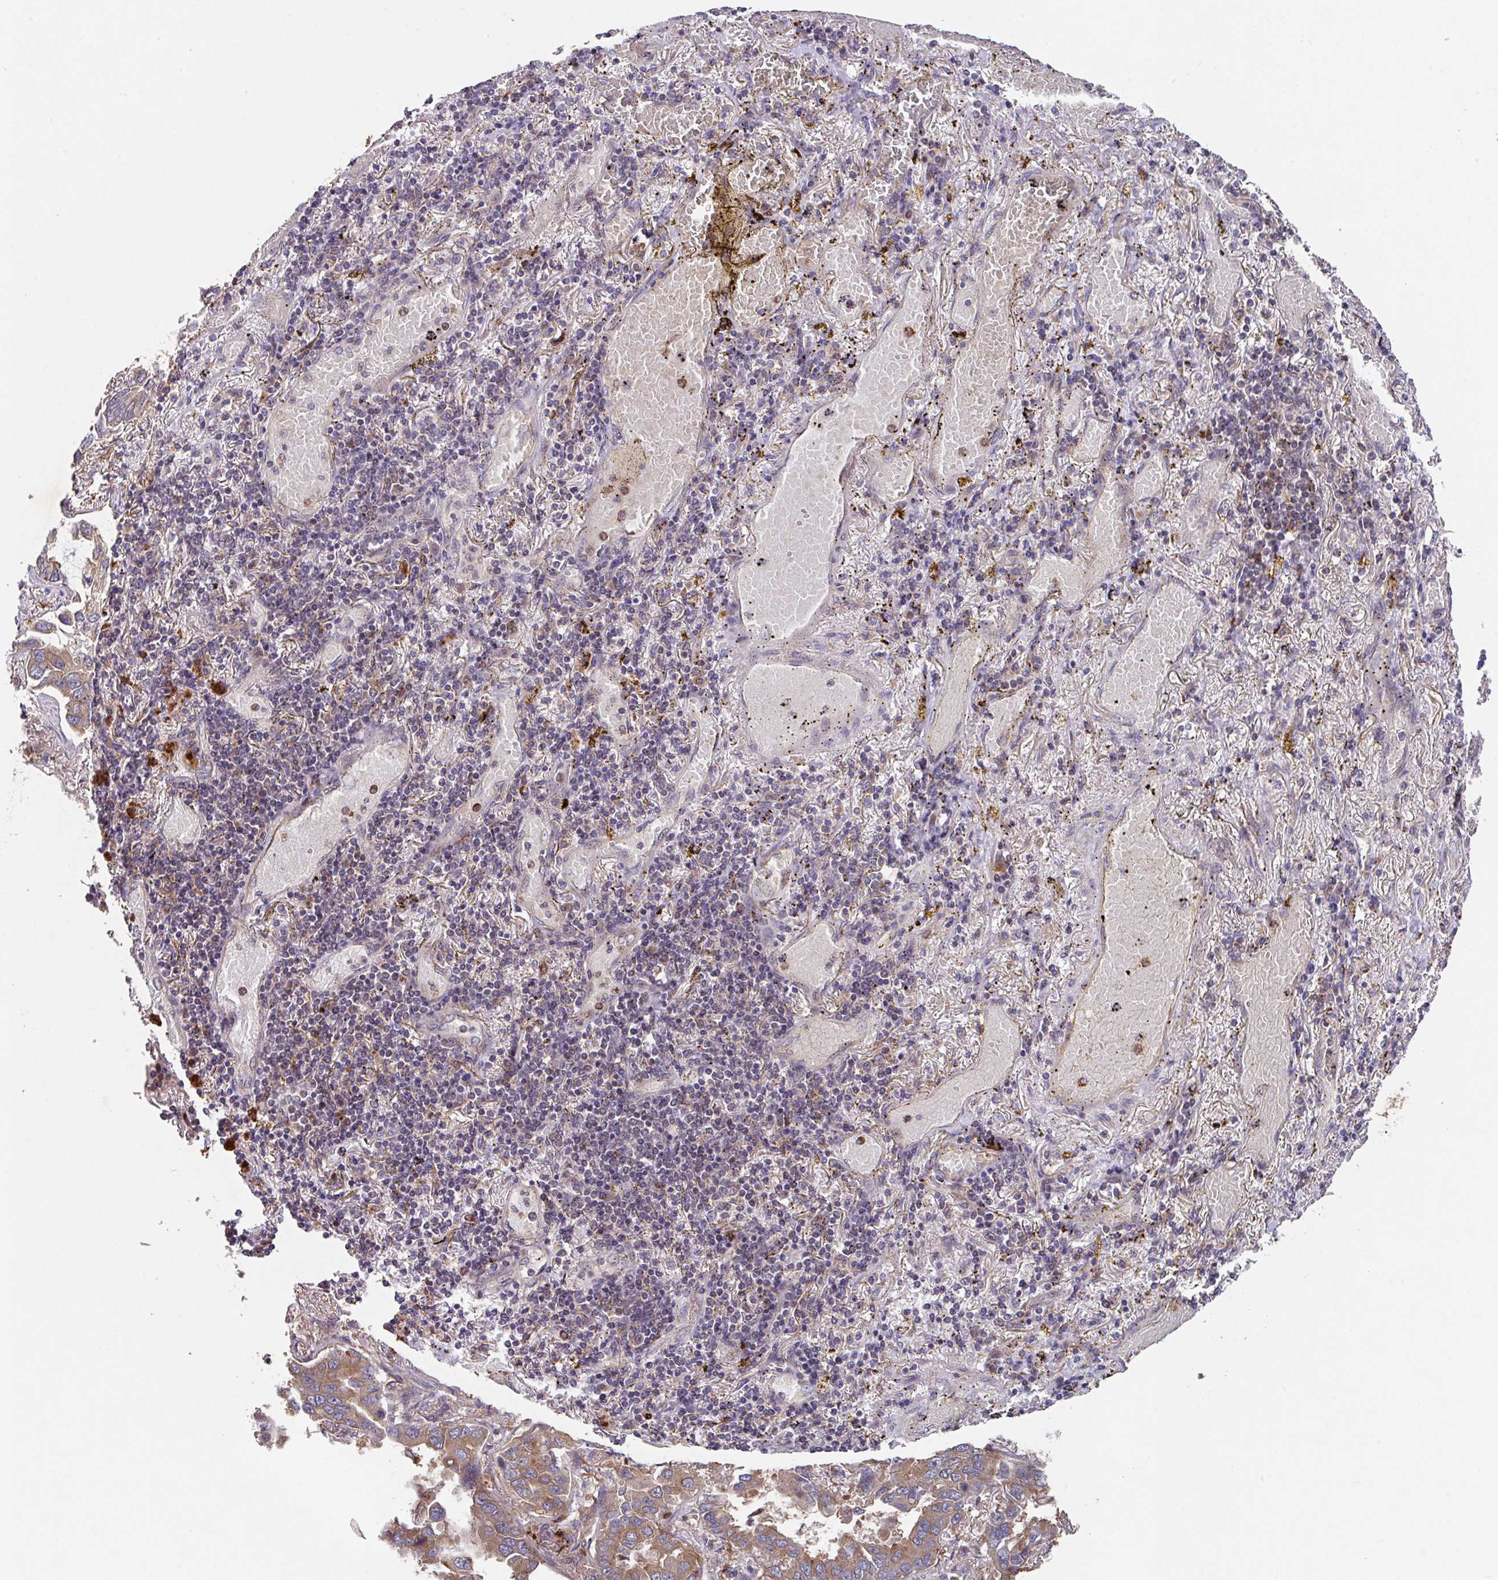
{"staining": {"intensity": "moderate", "quantity": ">75%", "location": "cytoplasmic/membranous"}, "tissue": "lung cancer", "cell_type": "Tumor cells", "image_type": "cancer", "snomed": [{"axis": "morphology", "description": "Adenocarcinoma, NOS"}, {"axis": "topography", "description": "Lung"}], "caption": "Immunohistochemistry (IHC) staining of lung cancer (adenocarcinoma), which demonstrates medium levels of moderate cytoplasmic/membranous positivity in about >75% of tumor cells indicating moderate cytoplasmic/membranous protein staining. The staining was performed using DAB (brown) for protein detection and nuclei were counterstained in hematoxylin (blue).", "gene": "TRIM14", "patient": {"sex": "male", "age": 64}}